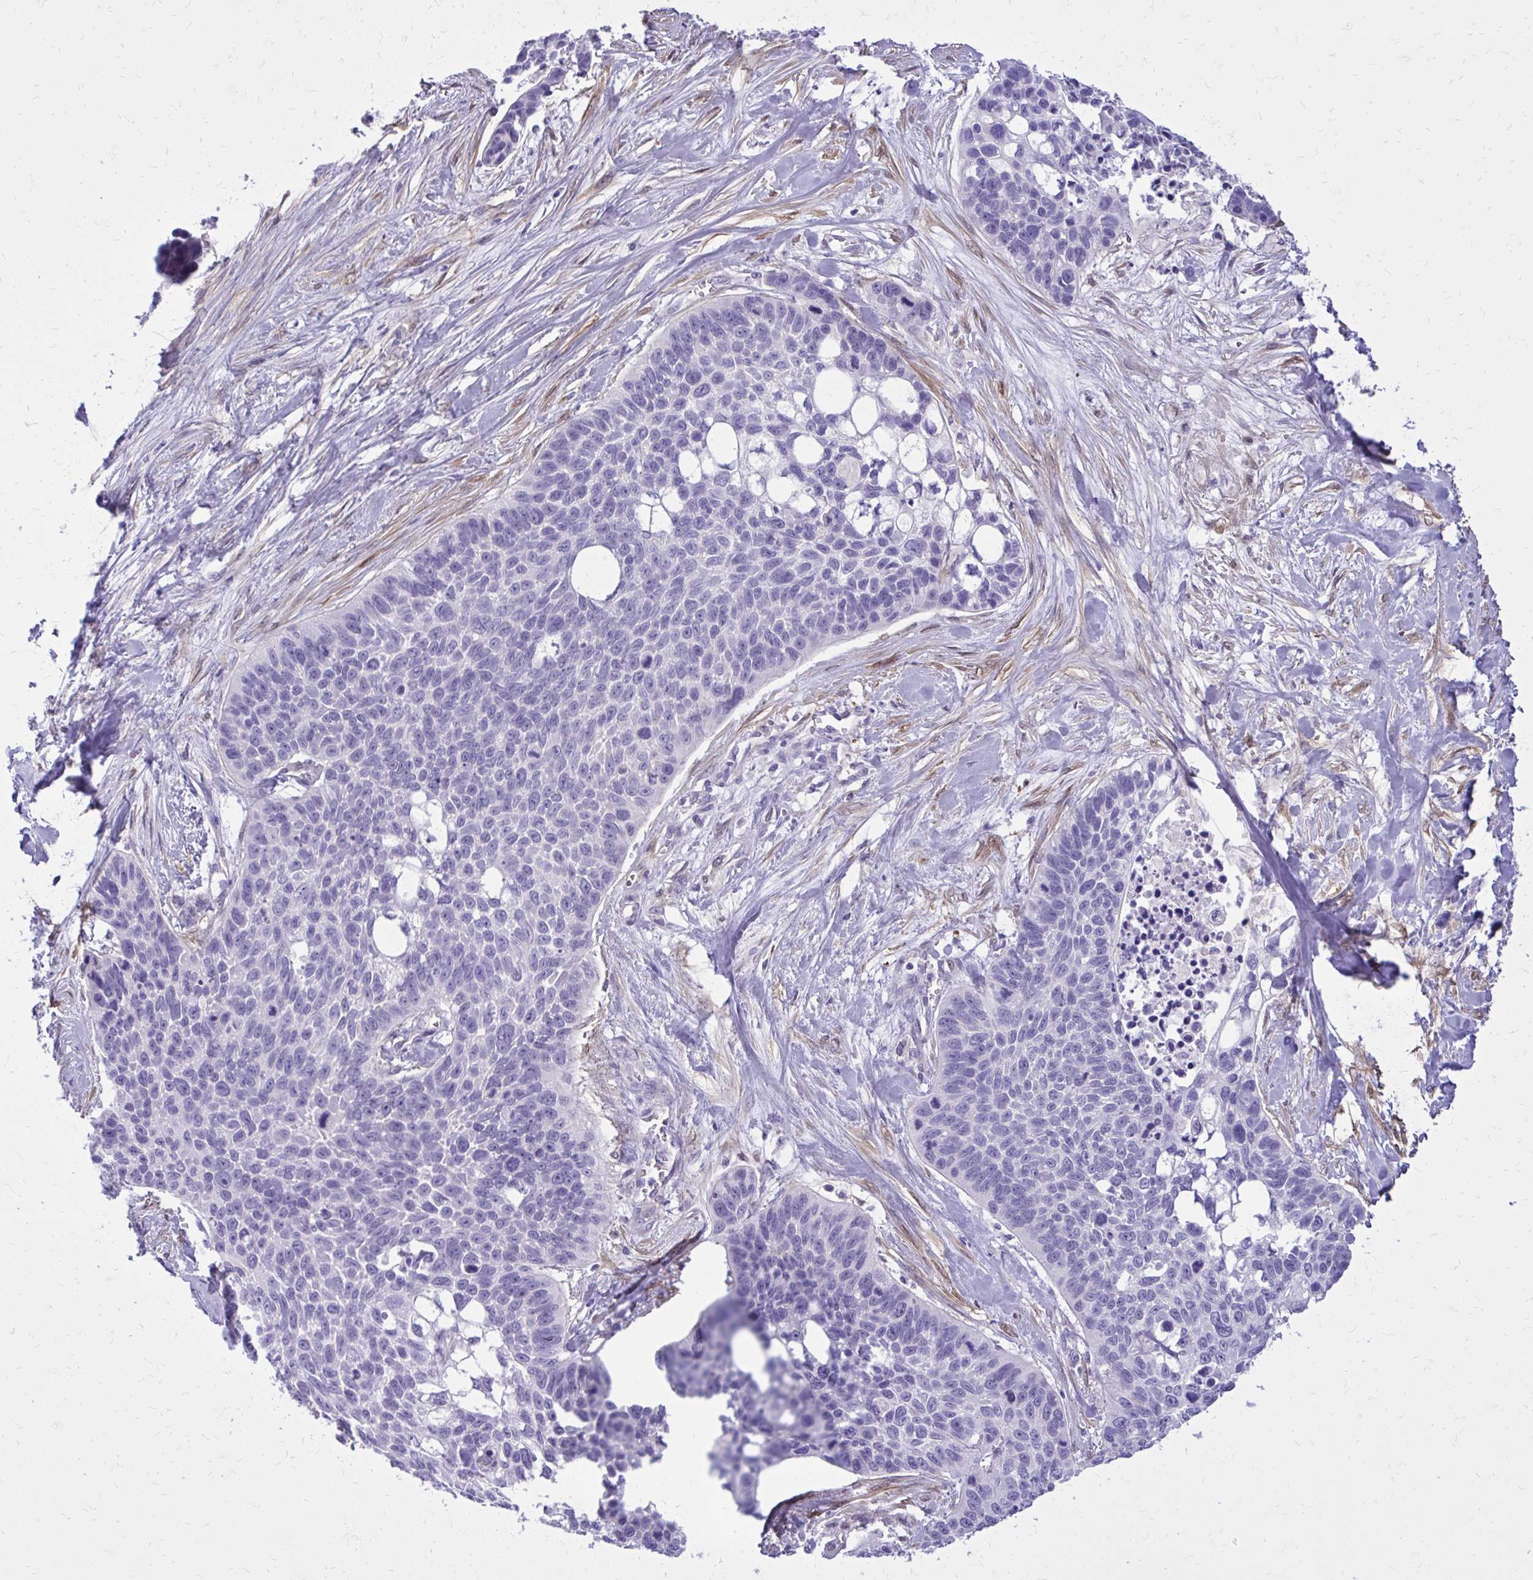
{"staining": {"intensity": "negative", "quantity": "none", "location": "none"}, "tissue": "lung cancer", "cell_type": "Tumor cells", "image_type": "cancer", "snomed": [{"axis": "morphology", "description": "Squamous cell carcinoma, NOS"}, {"axis": "topography", "description": "Lung"}], "caption": "Photomicrograph shows no protein expression in tumor cells of squamous cell carcinoma (lung) tissue.", "gene": "NNMT", "patient": {"sex": "male", "age": 62}}